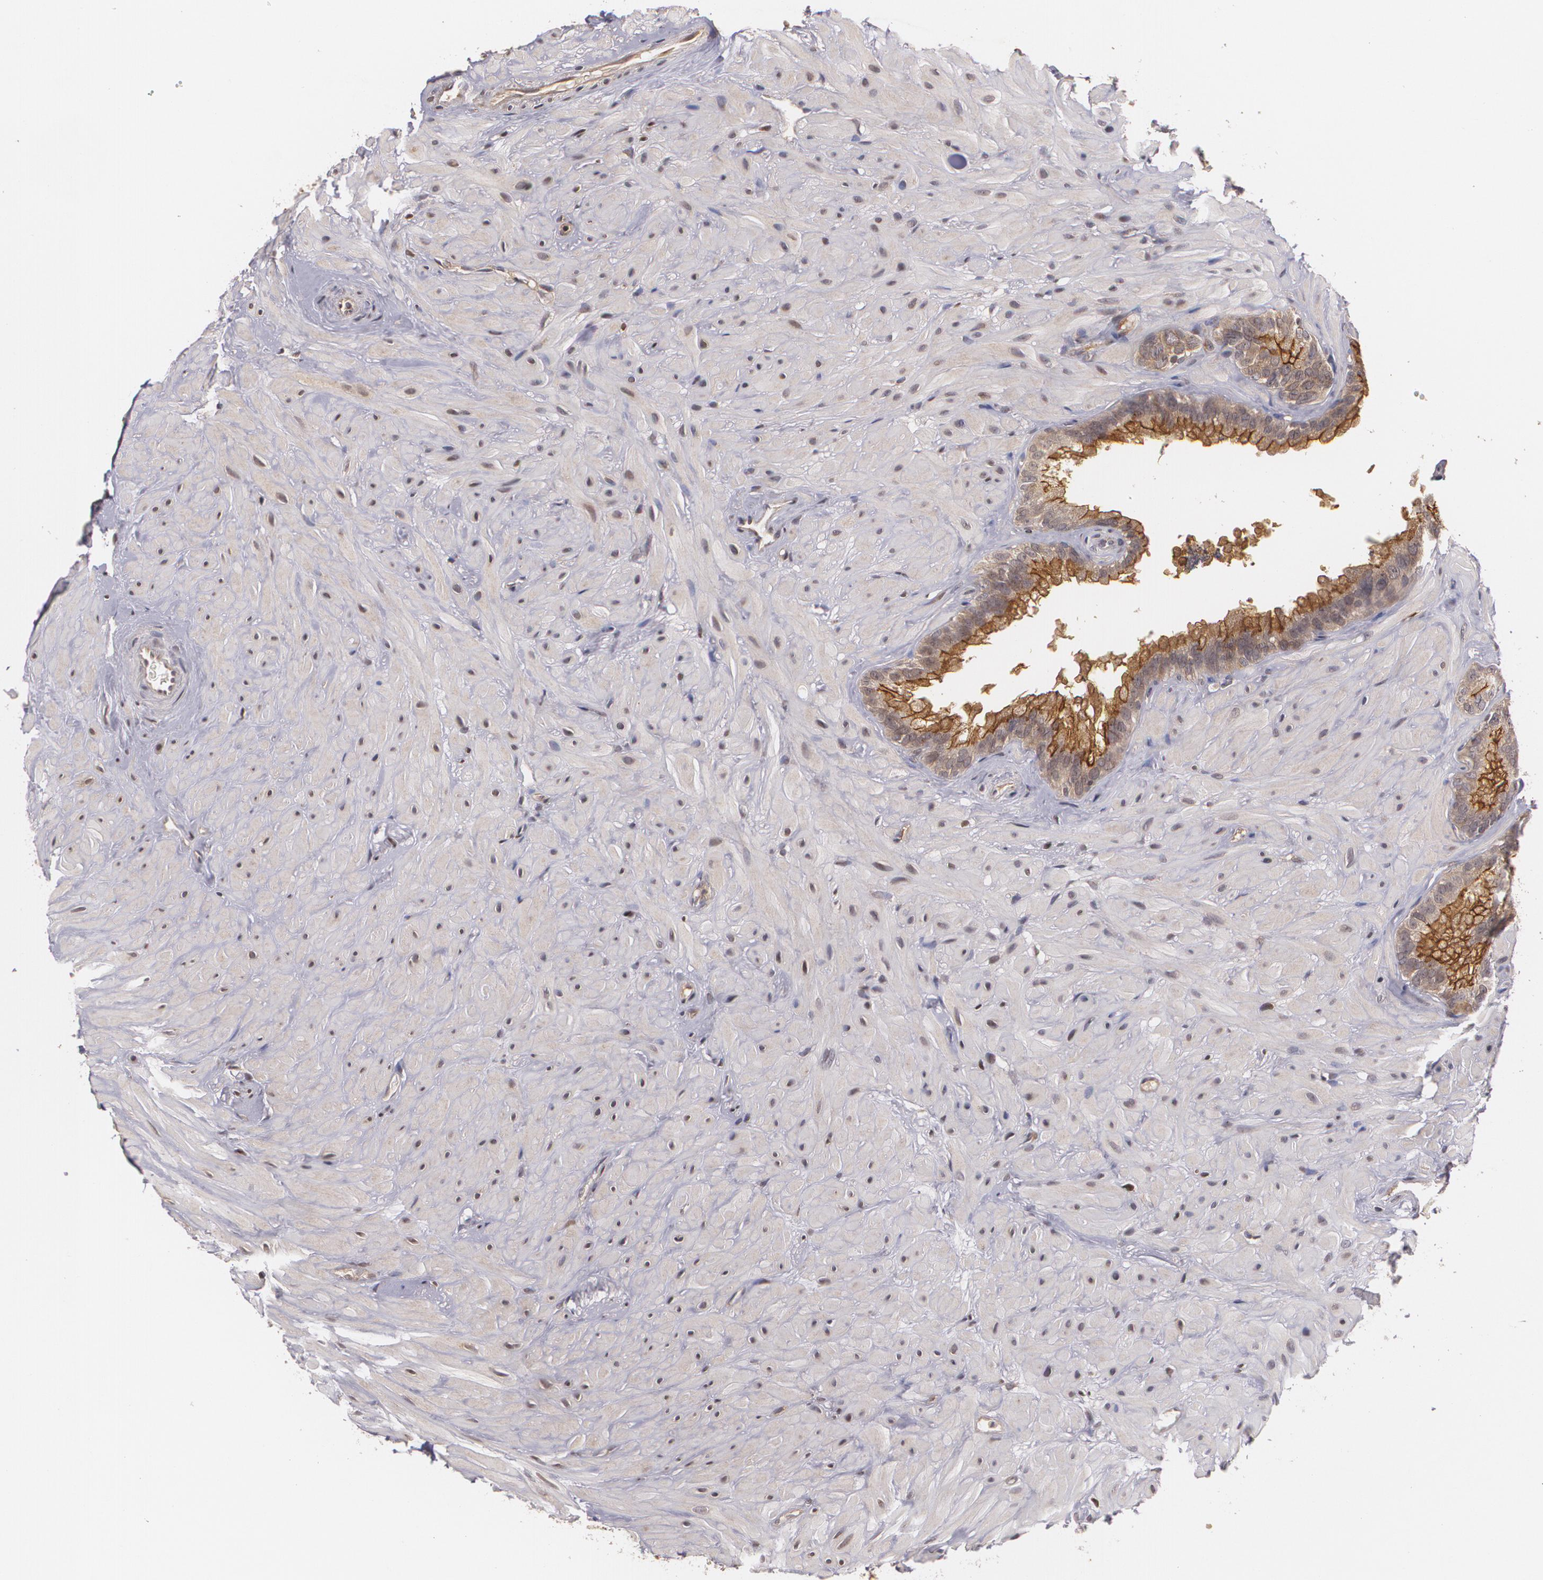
{"staining": {"intensity": "moderate", "quantity": ">75%", "location": "cytoplasmic/membranous"}, "tissue": "seminal vesicle", "cell_type": "Glandular cells", "image_type": "normal", "snomed": [{"axis": "morphology", "description": "Normal tissue, NOS"}, {"axis": "topography", "description": "Prostate"}, {"axis": "topography", "description": "Seminal veicle"}], "caption": "Immunohistochemistry (IHC) photomicrograph of unremarkable seminal vesicle: seminal vesicle stained using IHC displays medium levels of moderate protein expression localized specifically in the cytoplasmic/membranous of glandular cells, appearing as a cytoplasmic/membranous brown color.", "gene": "BRCA1", "patient": {"sex": "male", "age": 63}}